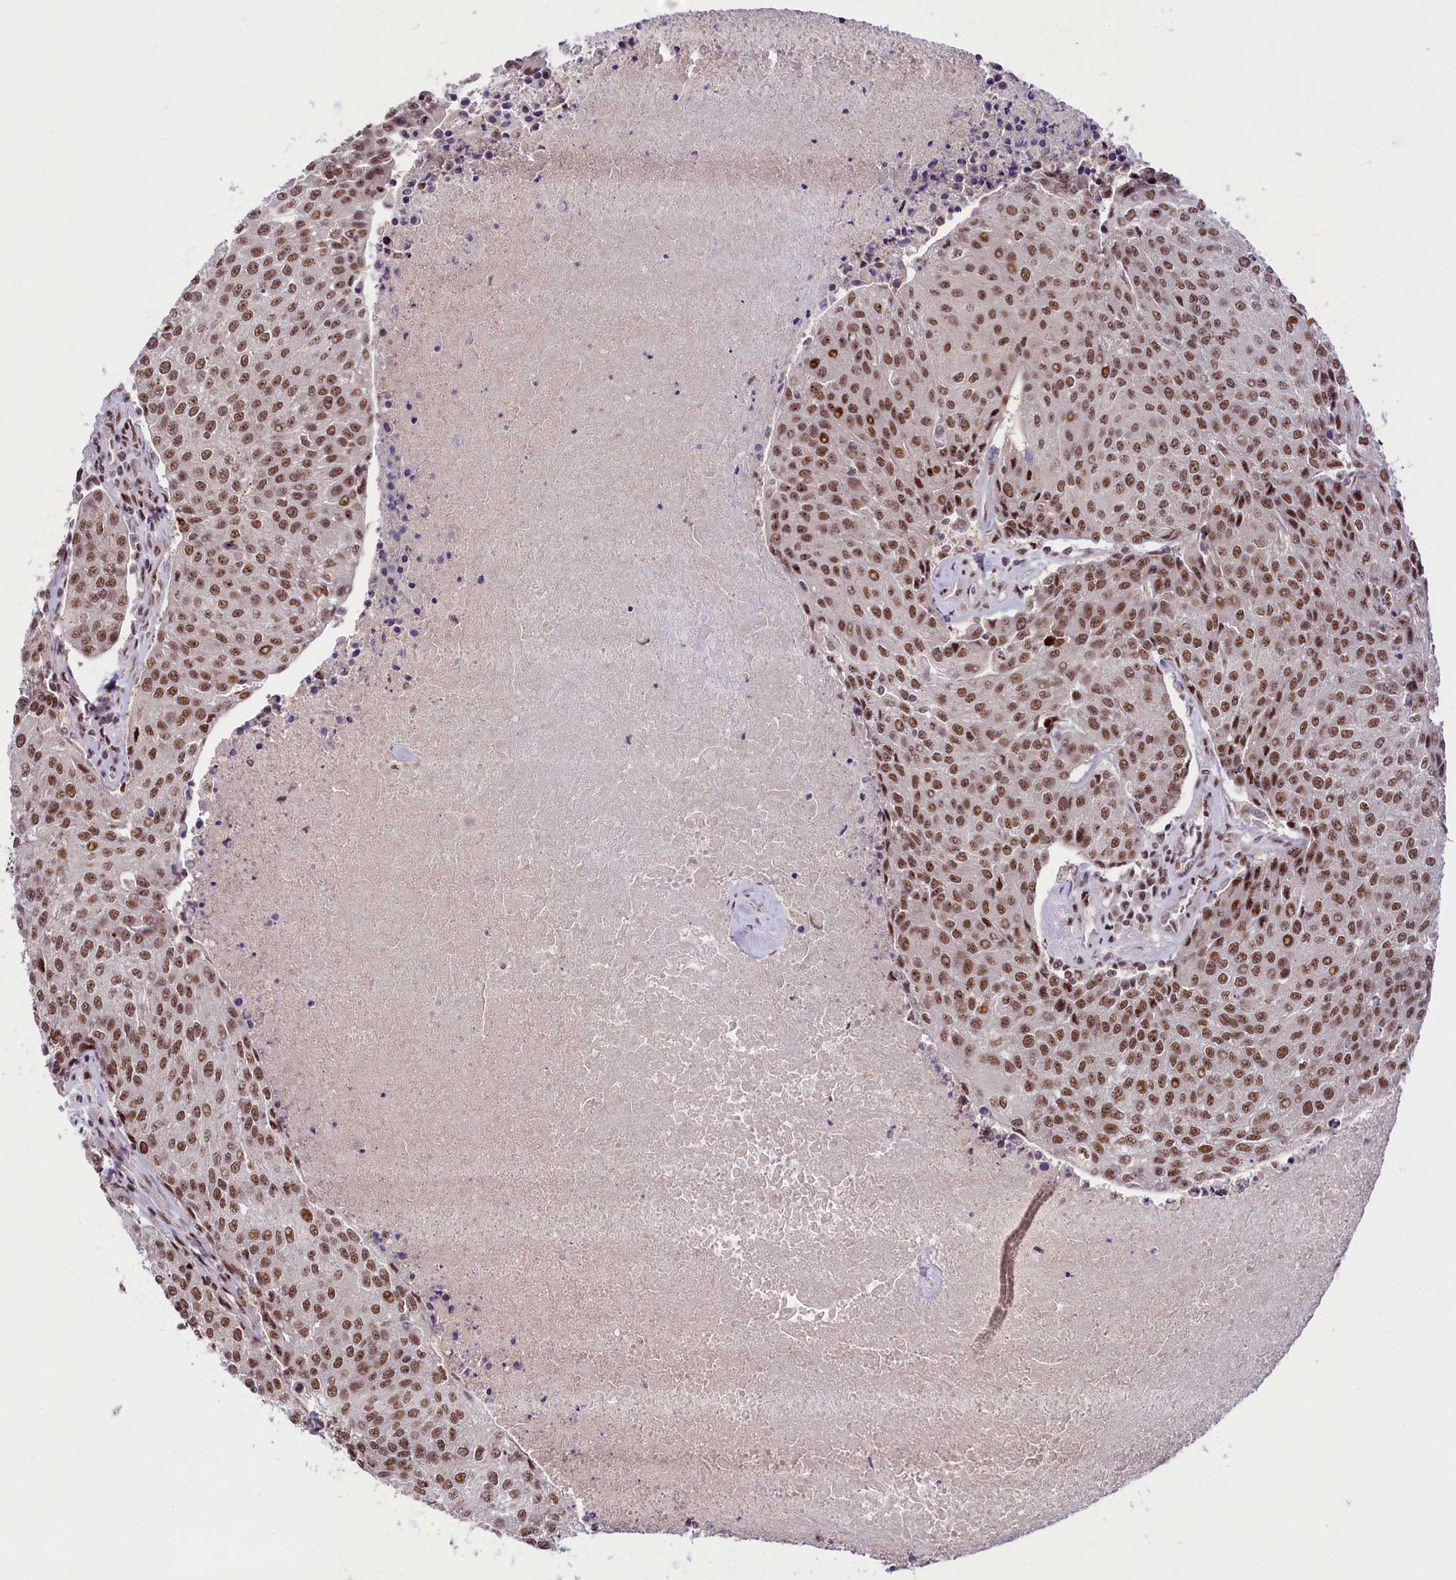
{"staining": {"intensity": "moderate", "quantity": ">75%", "location": "nuclear"}, "tissue": "urothelial cancer", "cell_type": "Tumor cells", "image_type": "cancer", "snomed": [{"axis": "morphology", "description": "Urothelial carcinoma, High grade"}, {"axis": "topography", "description": "Urinary bladder"}], "caption": "Immunohistochemistry (IHC) image of high-grade urothelial carcinoma stained for a protein (brown), which displays medium levels of moderate nuclear expression in about >75% of tumor cells.", "gene": "ANKS3", "patient": {"sex": "female", "age": 85}}